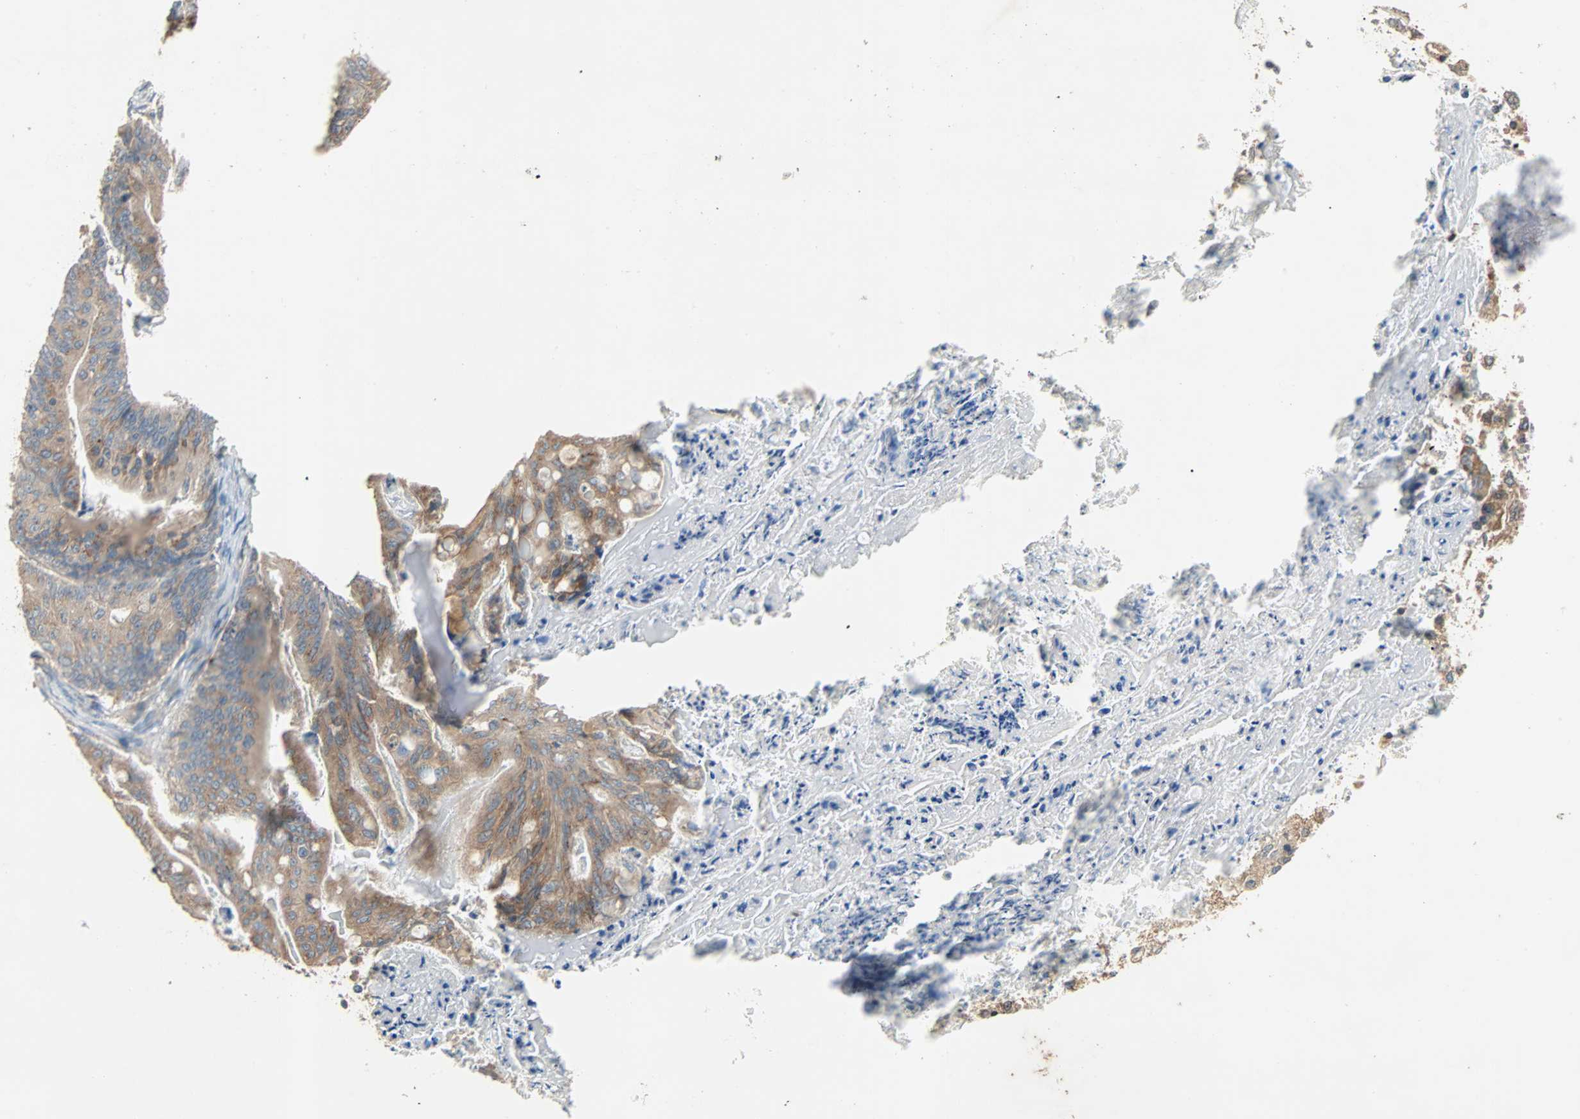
{"staining": {"intensity": "moderate", "quantity": ">75%", "location": "cytoplasmic/membranous"}, "tissue": "ovarian cancer", "cell_type": "Tumor cells", "image_type": "cancer", "snomed": [{"axis": "morphology", "description": "Cystadenocarcinoma, mucinous, NOS"}, {"axis": "topography", "description": "Ovary"}], "caption": "Ovarian cancer (mucinous cystadenocarcinoma) stained with a brown dye exhibits moderate cytoplasmic/membranous positive expression in about >75% of tumor cells.", "gene": "XYLT1", "patient": {"sex": "female", "age": 37}}